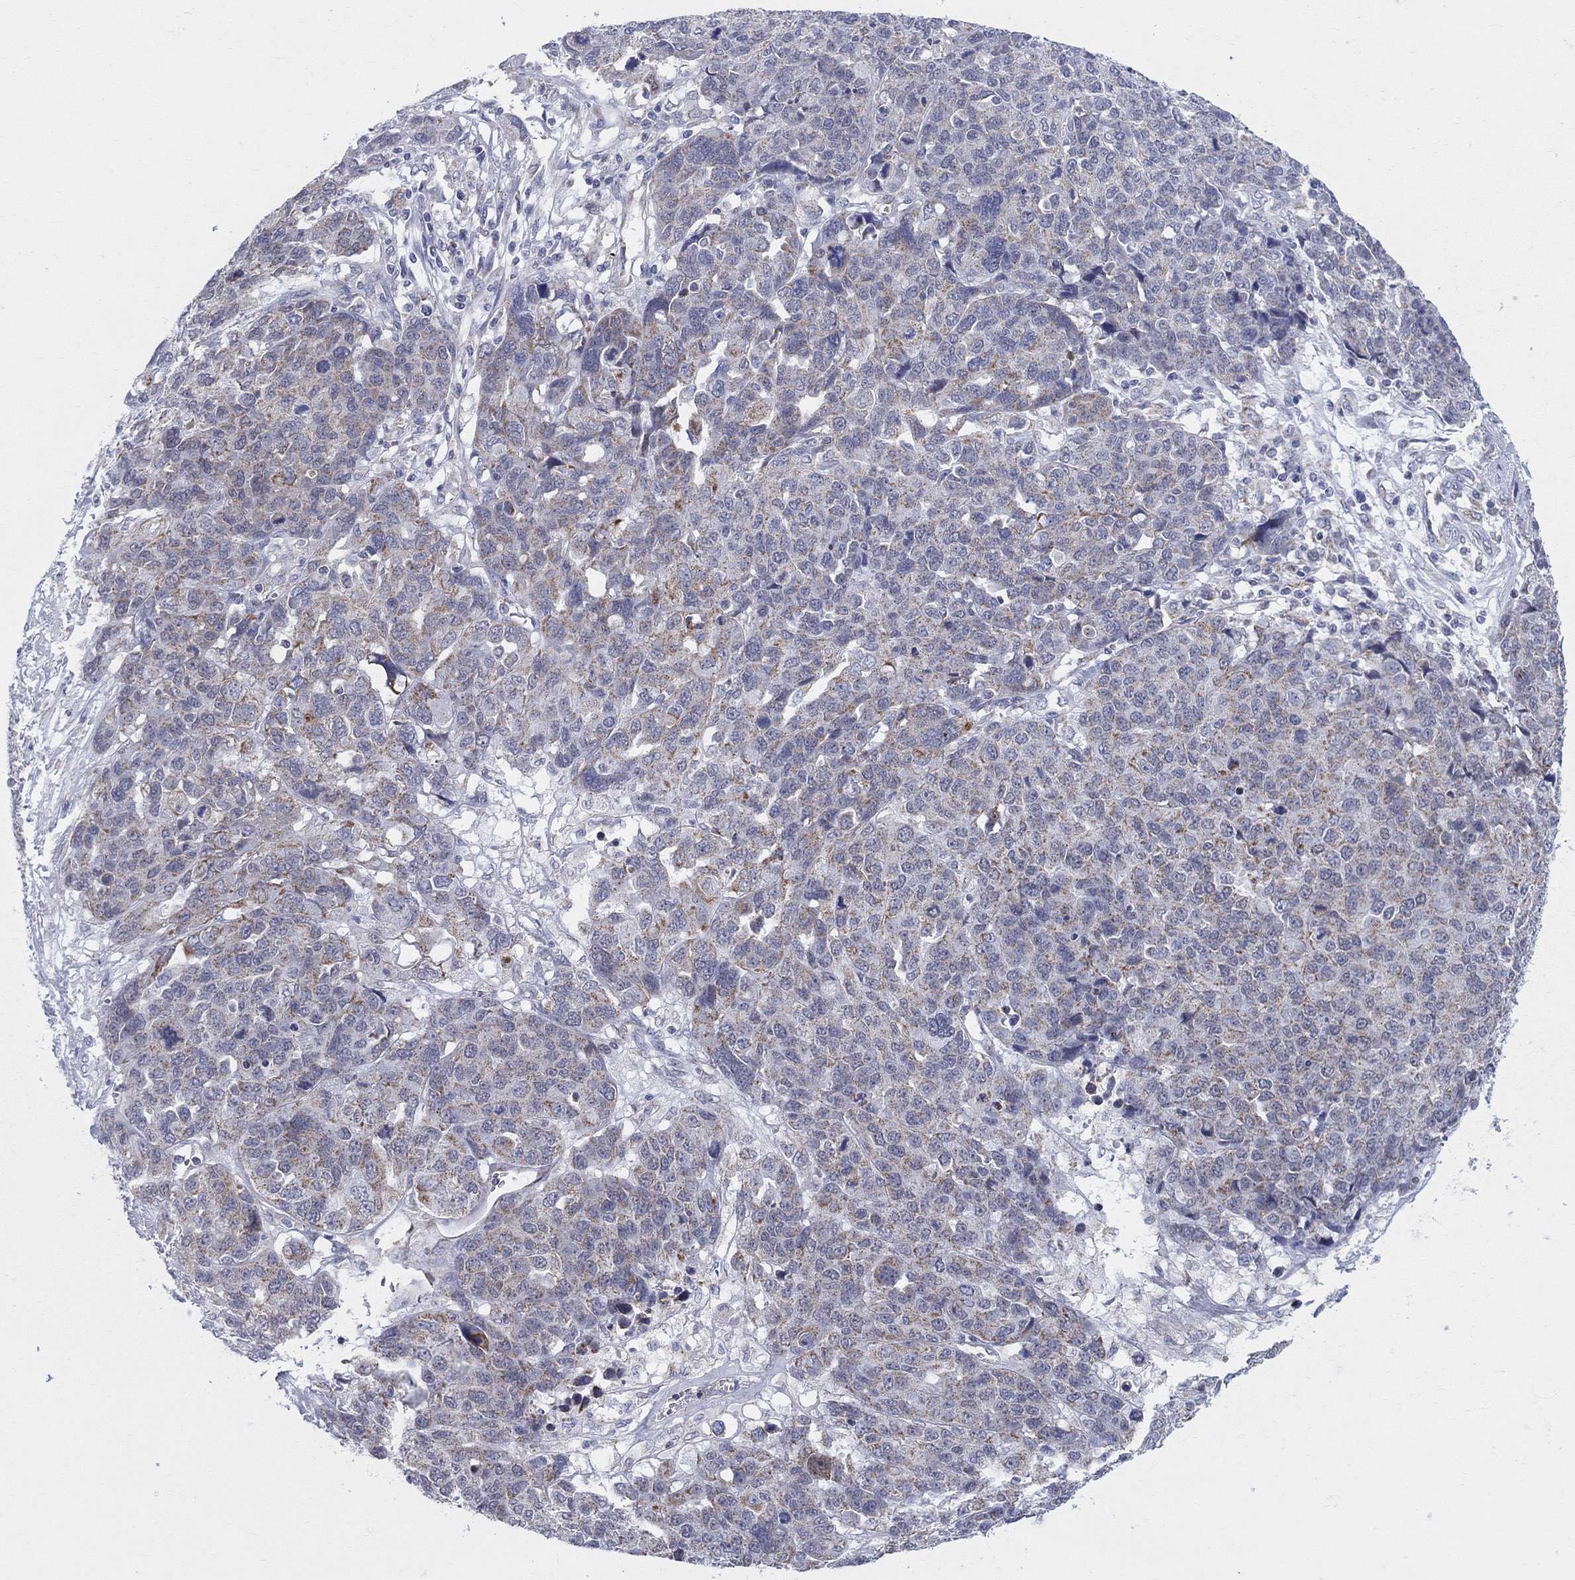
{"staining": {"intensity": "moderate", "quantity": "<25%", "location": "cytoplasmic/membranous"}, "tissue": "ovarian cancer", "cell_type": "Tumor cells", "image_type": "cancer", "snomed": [{"axis": "morphology", "description": "Cystadenocarcinoma, serous, NOS"}, {"axis": "topography", "description": "Ovary"}], "caption": "Immunohistochemical staining of ovarian cancer displays low levels of moderate cytoplasmic/membranous protein expression in about <25% of tumor cells. Nuclei are stained in blue.", "gene": "KISS1R", "patient": {"sex": "female", "age": 87}}